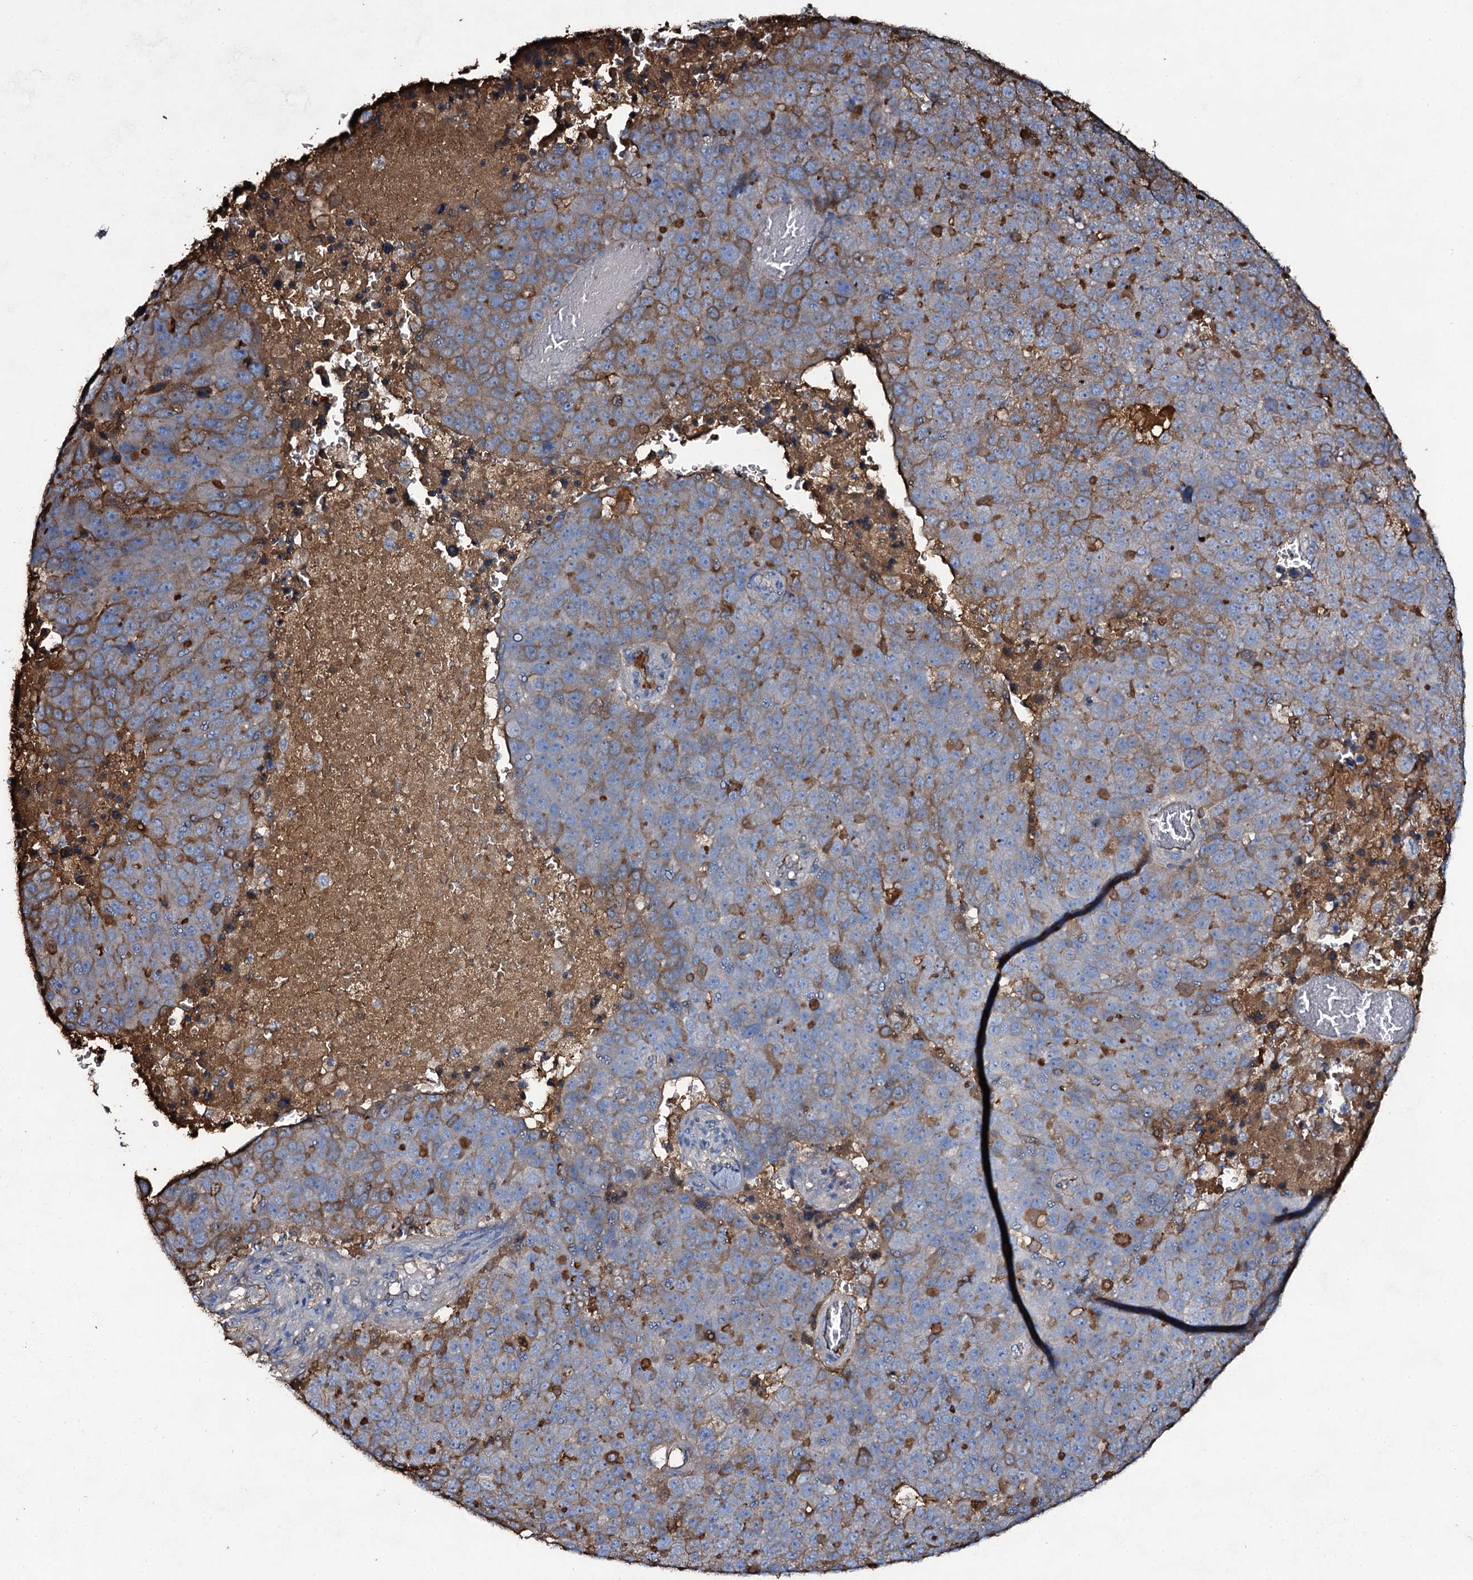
{"staining": {"intensity": "moderate", "quantity": "25%-75%", "location": "cytoplasmic/membranous"}, "tissue": "pancreatic cancer", "cell_type": "Tumor cells", "image_type": "cancer", "snomed": [{"axis": "morphology", "description": "Adenocarcinoma, NOS"}, {"axis": "topography", "description": "Pancreas"}], "caption": "Pancreatic adenocarcinoma stained with a protein marker displays moderate staining in tumor cells.", "gene": "EDN1", "patient": {"sex": "female", "age": 61}}